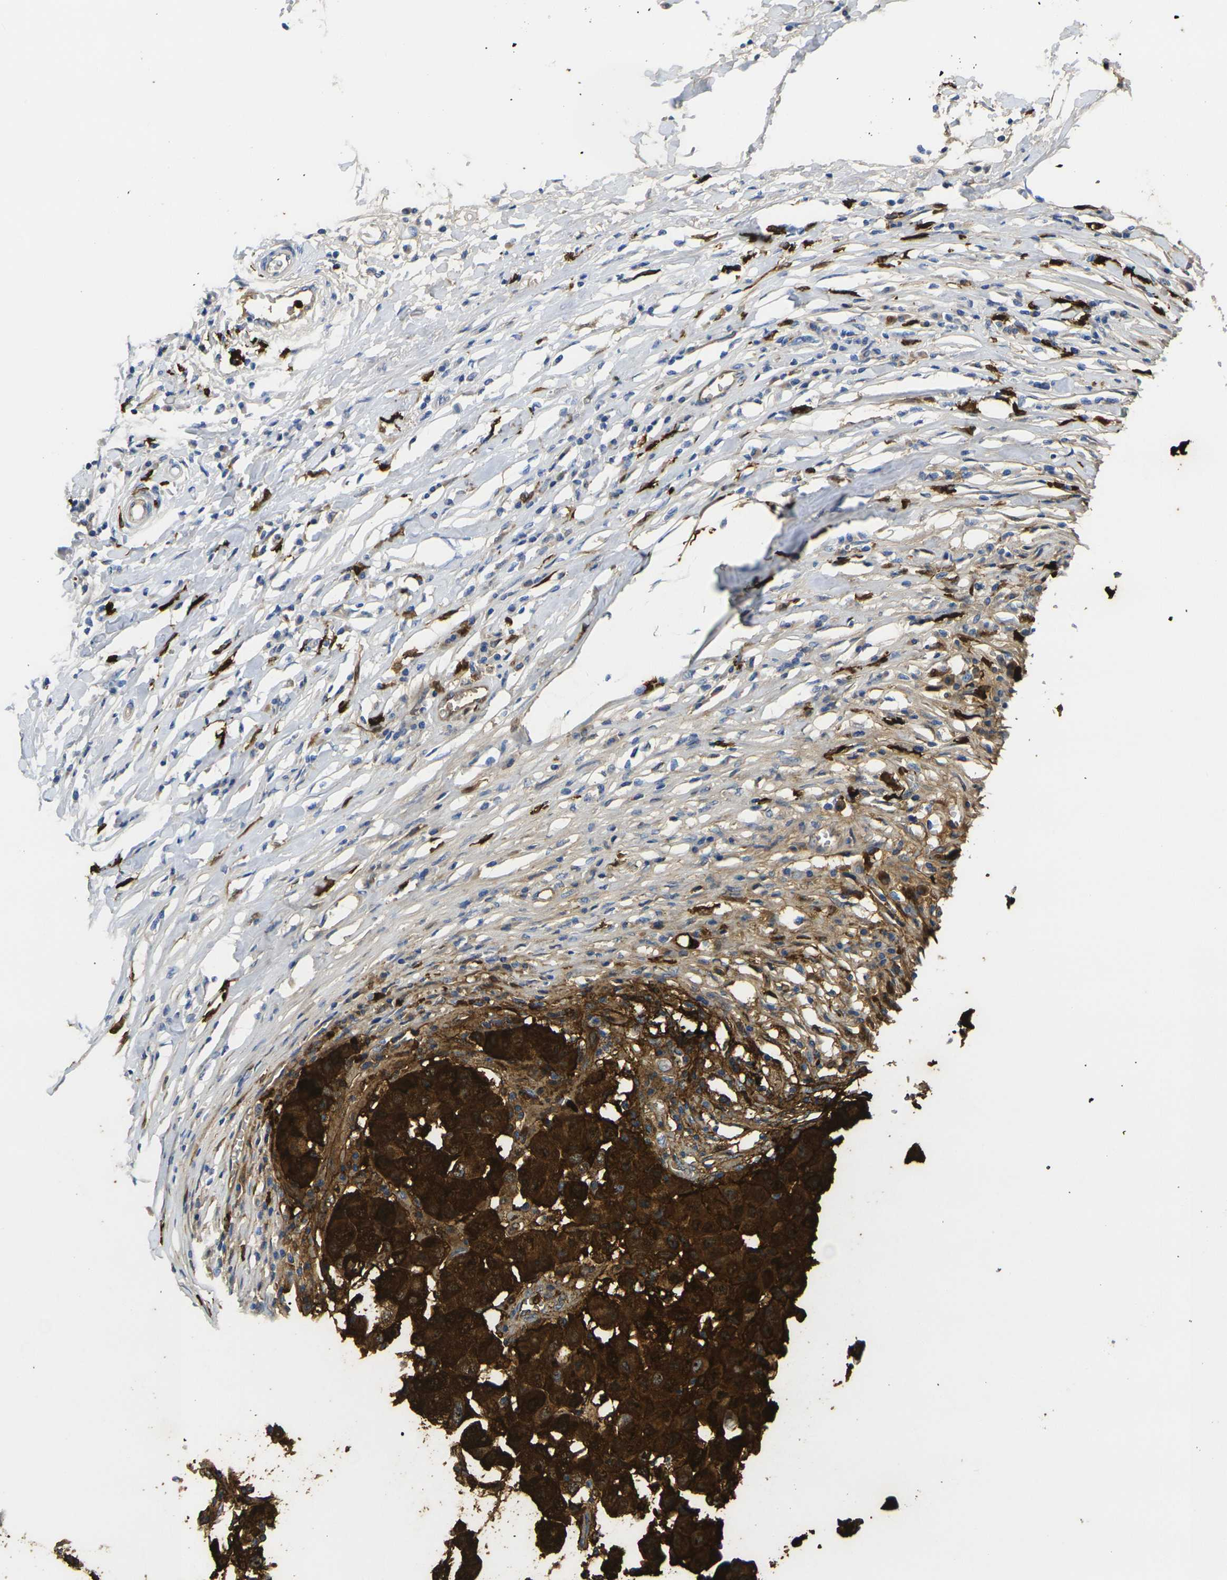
{"staining": {"intensity": "strong", "quantity": "25%-75%", "location": "cytoplasmic/membranous"}, "tissue": "breast cancer", "cell_type": "Tumor cells", "image_type": "cancer", "snomed": [{"axis": "morphology", "description": "Duct carcinoma"}, {"axis": "topography", "description": "Breast"}], "caption": "Approximately 25%-75% of tumor cells in human breast cancer demonstrate strong cytoplasmic/membranous protein expression as visualized by brown immunohistochemical staining.", "gene": "S100A9", "patient": {"sex": "female", "age": 27}}